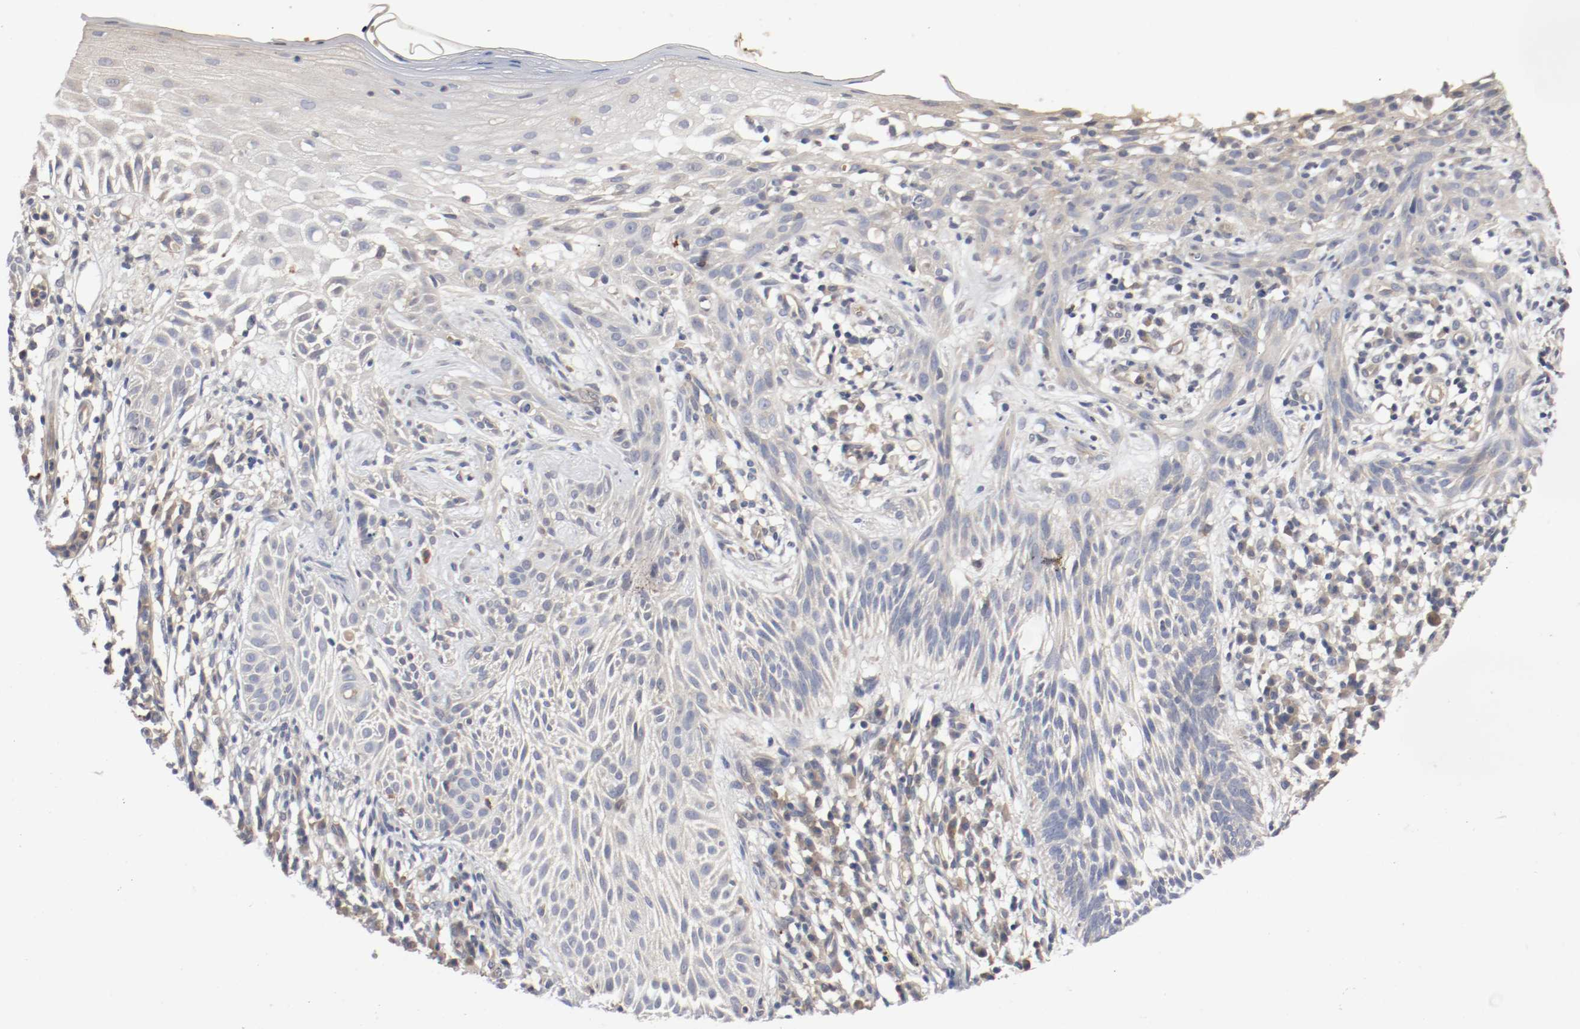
{"staining": {"intensity": "weak", "quantity": "<25%", "location": "cytoplasmic/membranous"}, "tissue": "skin cancer", "cell_type": "Tumor cells", "image_type": "cancer", "snomed": [{"axis": "morphology", "description": "Normal tissue, NOS"}, {"axis": "morphology", "description": "Basal cell carcinoma"}, {"axis": "topography", "description": "Skin"}], "caption": "Tumor cells show no significant protein expression in basal cell carcinoma (skin).", "gene": "REN", "patient": {"sex": "female", "age": 69}}